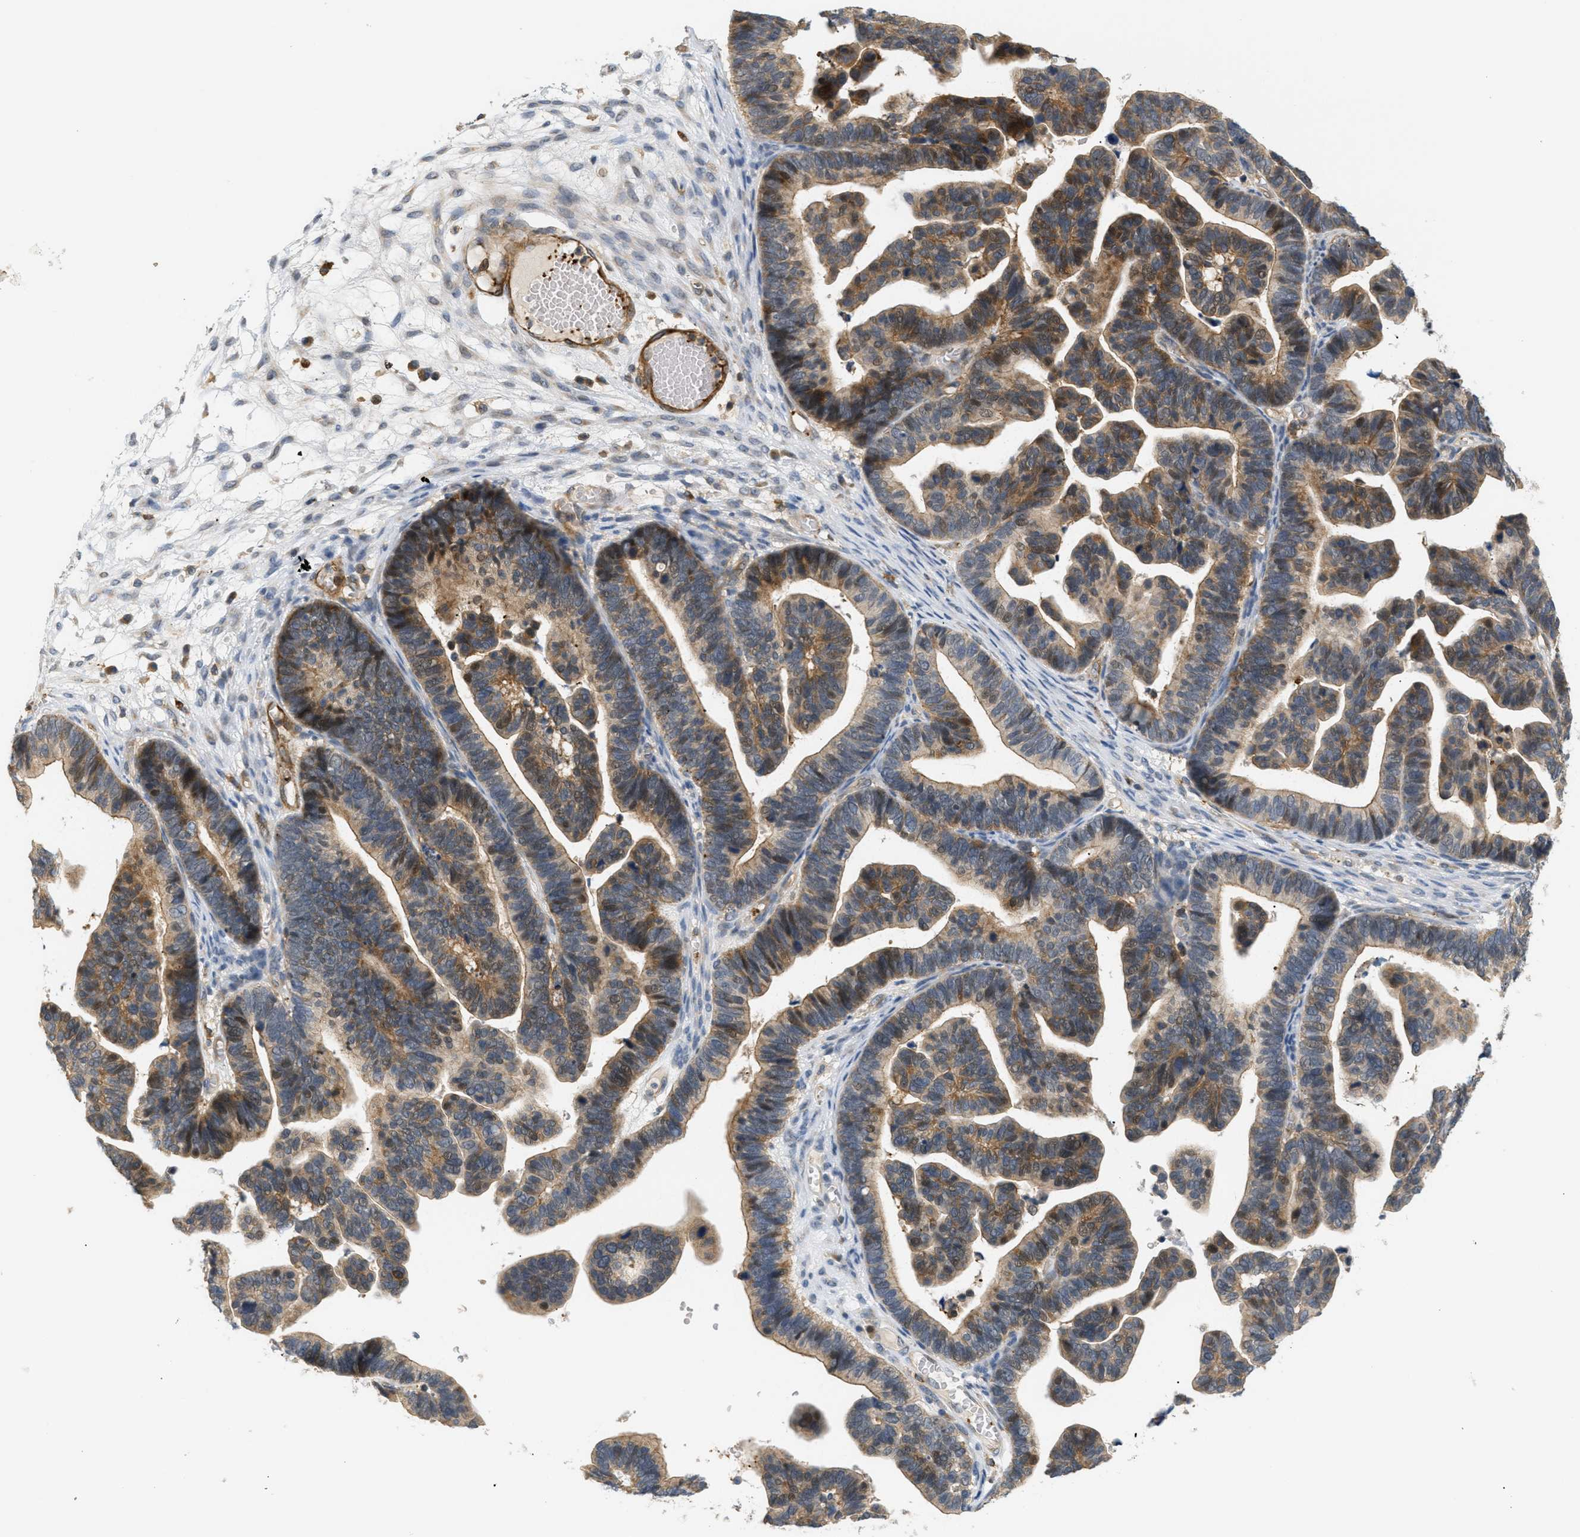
{"staining": {"intensity": "moderate", "quantity": ">75%", "location": "cytoplasmic/membranous"}, "tissue": "ovarian cancer", "cell_type": "Tumor cells", "image_type": "cancer", "snomed": [{"axis": "morphology", "description": "Cystadenocarcinoma, serous, NOS"}, {"axis": "topography", "description": "Ovary"}], "caption": "Human ovarian cancer (serous cystadenocarcinoma) stained with a protein marker shows moderate staining in tumor cells.", "gene": "CORO2B", "patient": {"sex": "female", "age": 56}}